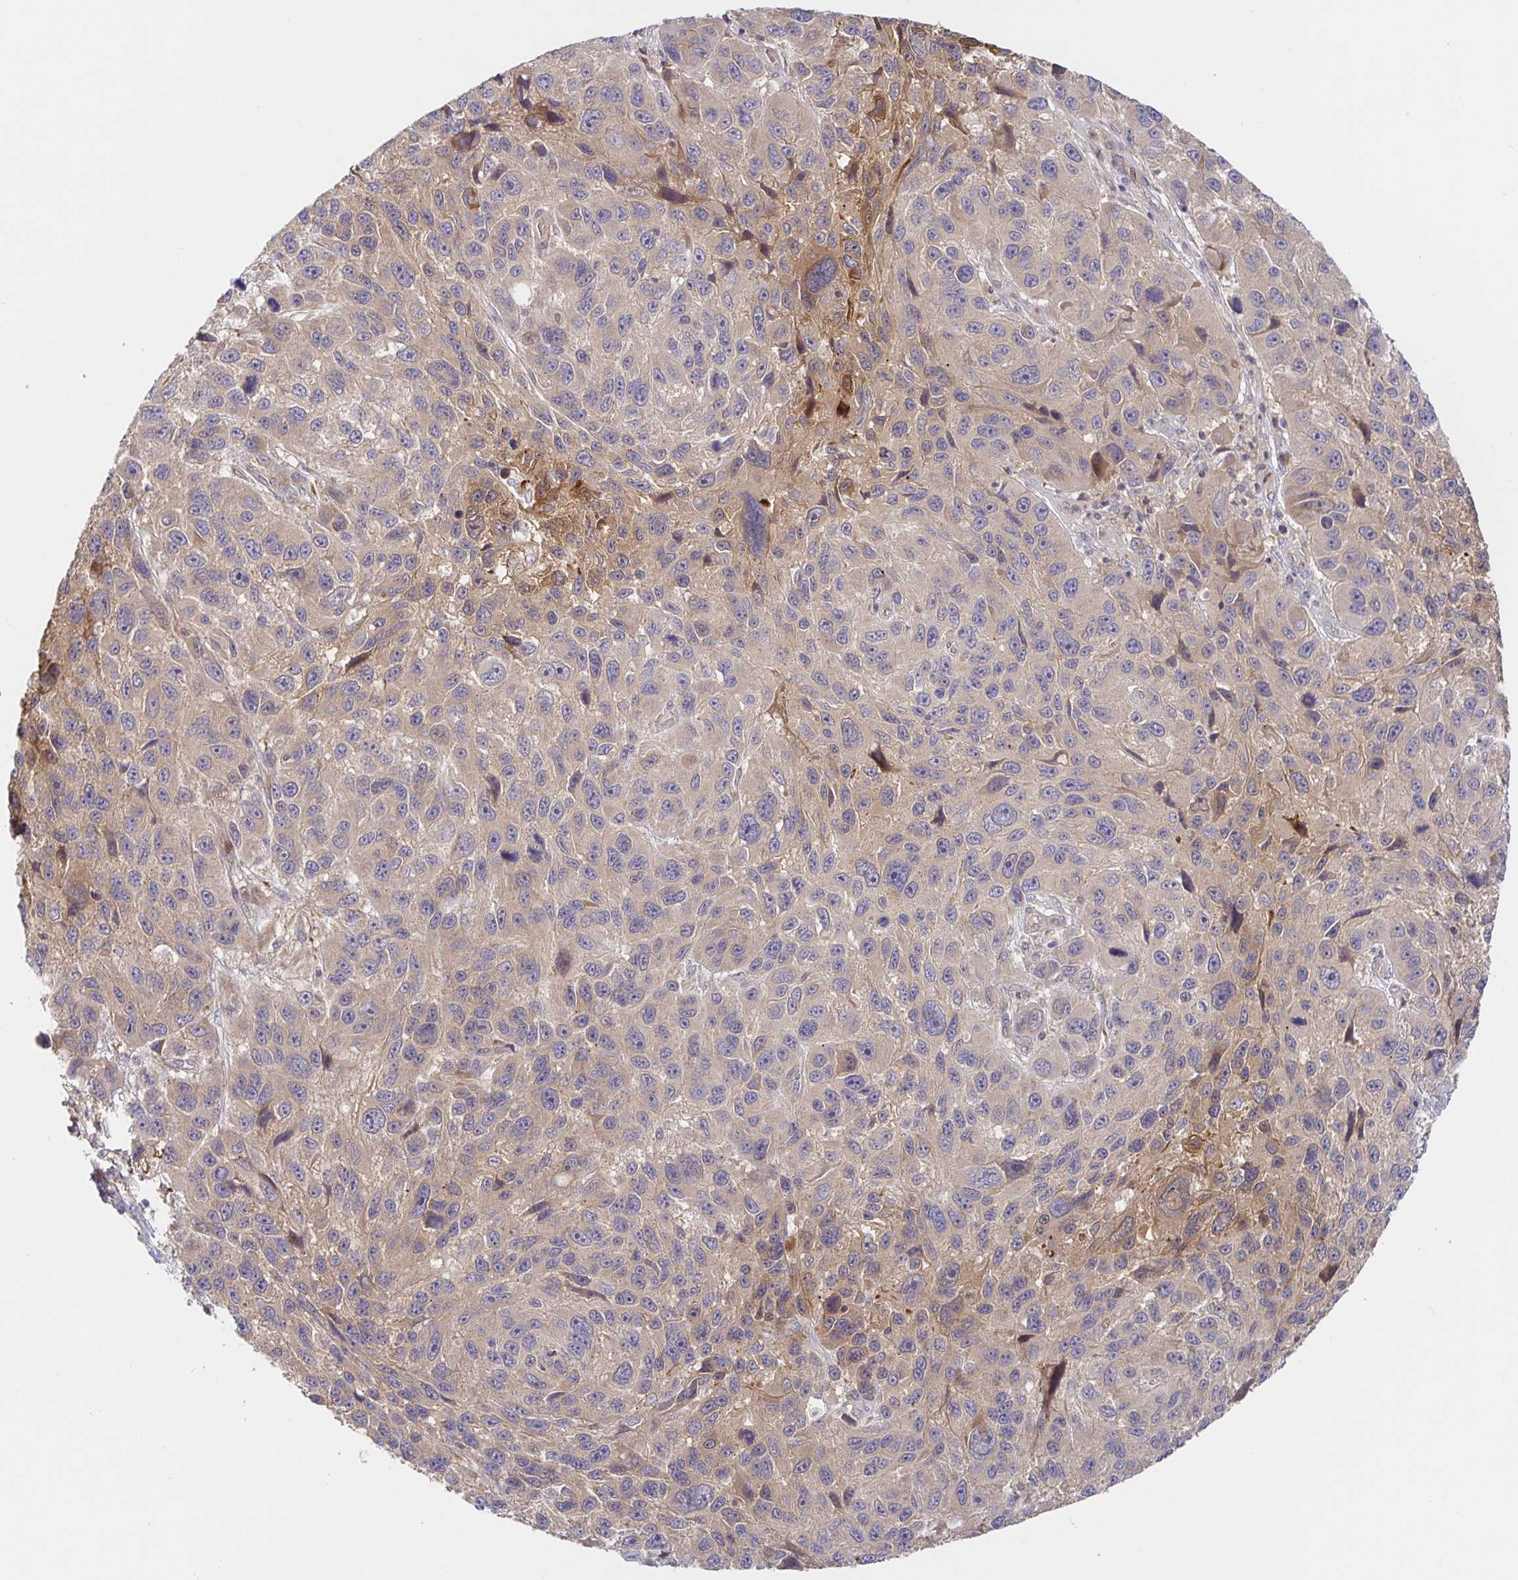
{"staining": {"intensity": "weak", "quantity": "<25%", "location": "cytoplasmic/membranous"}, "tissue": "melanoma", "cell_type": "Tumor cells", "image_type": "cancer", "snomed": [{"axis": "morphology", "description": "Malignant melanoma, NOS"}, {"axis": "topography", "description": "Skin"}], "caption": "Melanoma was stained to show a protein in brown. There is no significant positivity in tumor cells. (DAB immunohistochemistry (IHC), high magnification).", "gene": "AACS", "patient": {"sex": "male", "age": 53}}